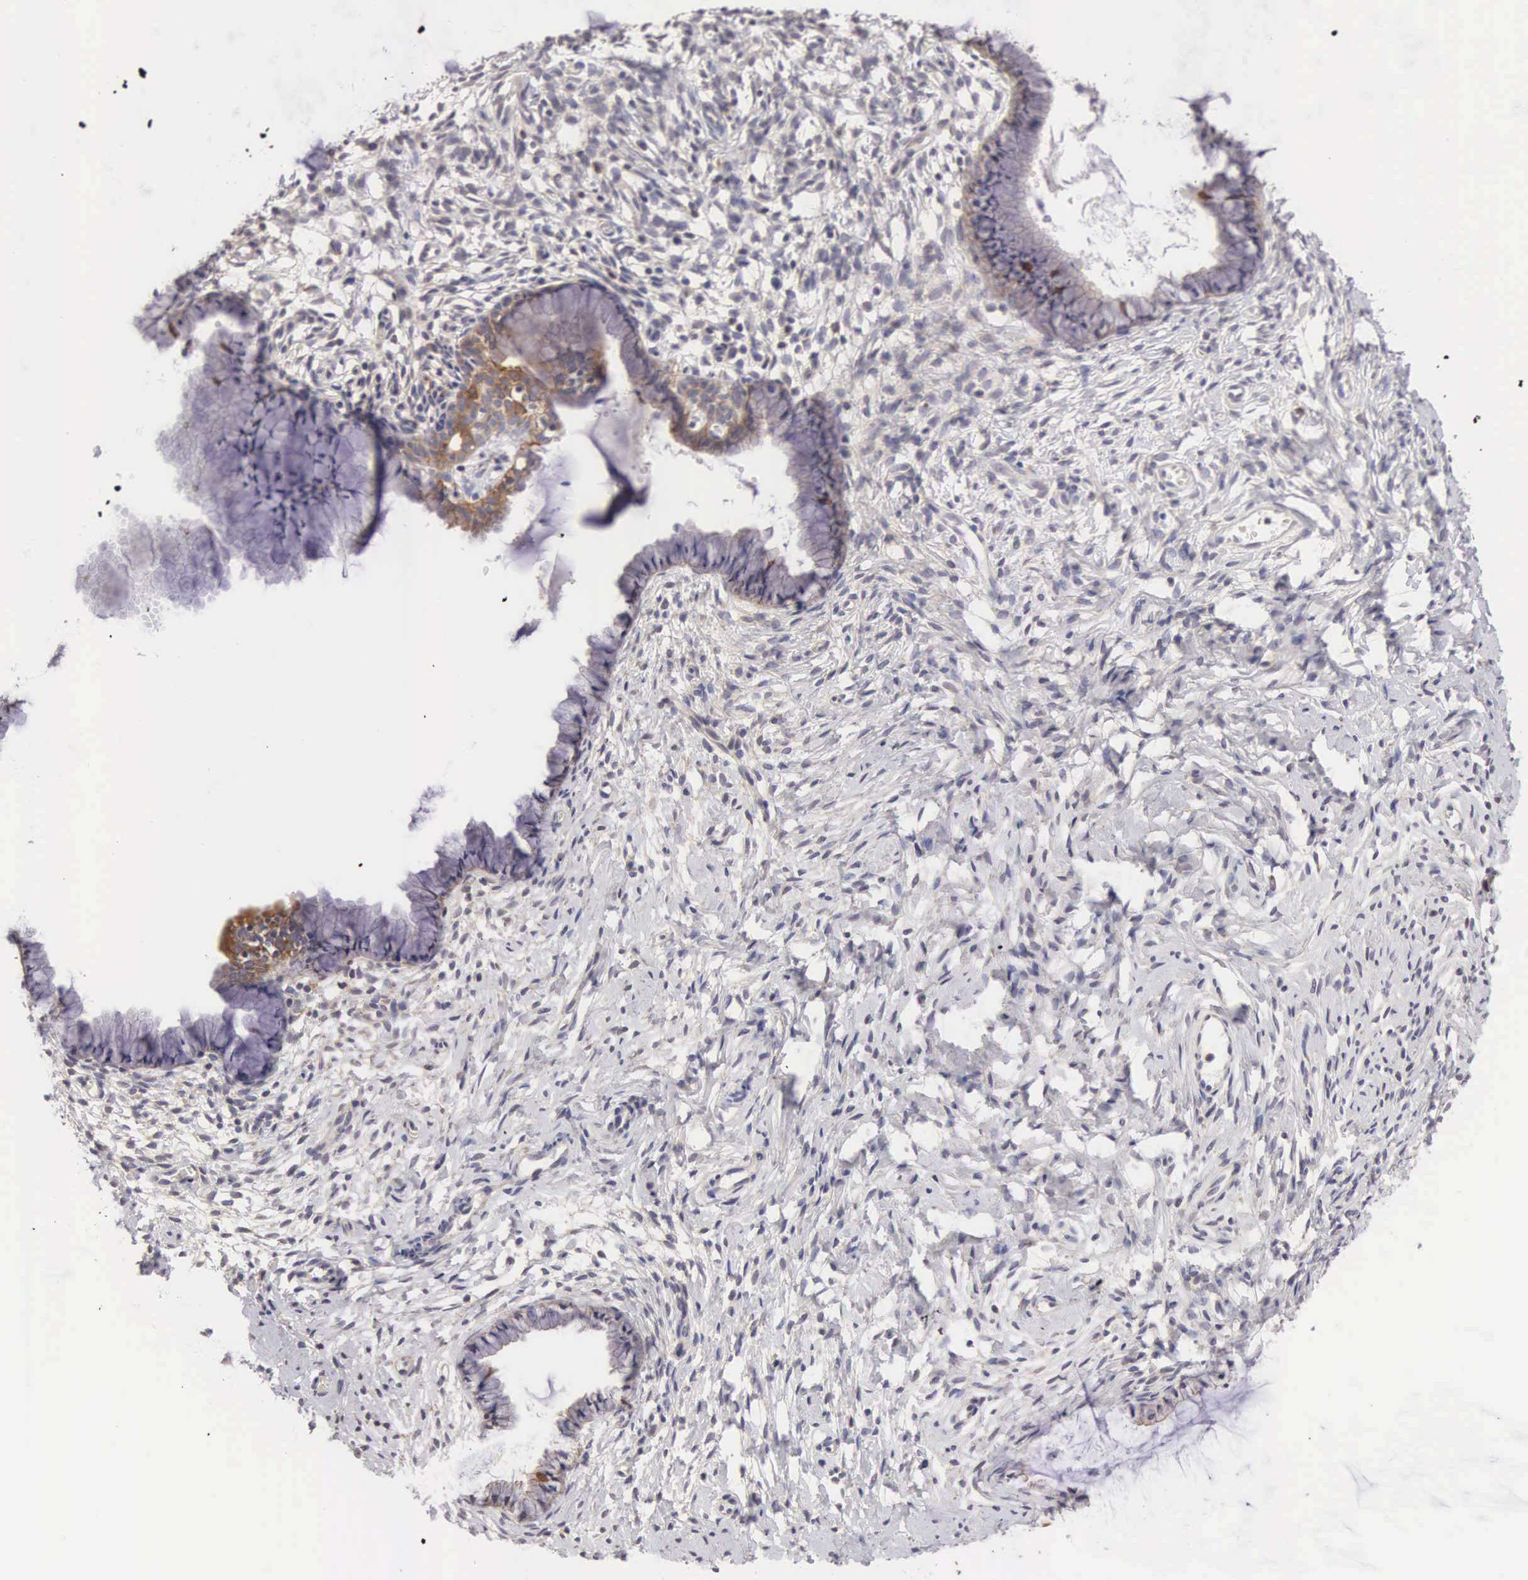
{"staining": {"intensity": "weak", "quantity": "<25%", "location": "cytoplasmic/membranous"}, "tissue": "cervix", "cell_type": "Glandular cells", "image_type": "normal", "snomed": [{"axis": "morphology", "description": "Normal tissue, NOS"}, {"axis": "topography", "description": "Cervix"}], "caption": "Protein analysis of benign cervix shows no significant staining in glandular cells.", "gene": "TXLNG", "patient": {"sex": "female", "age": 70}}